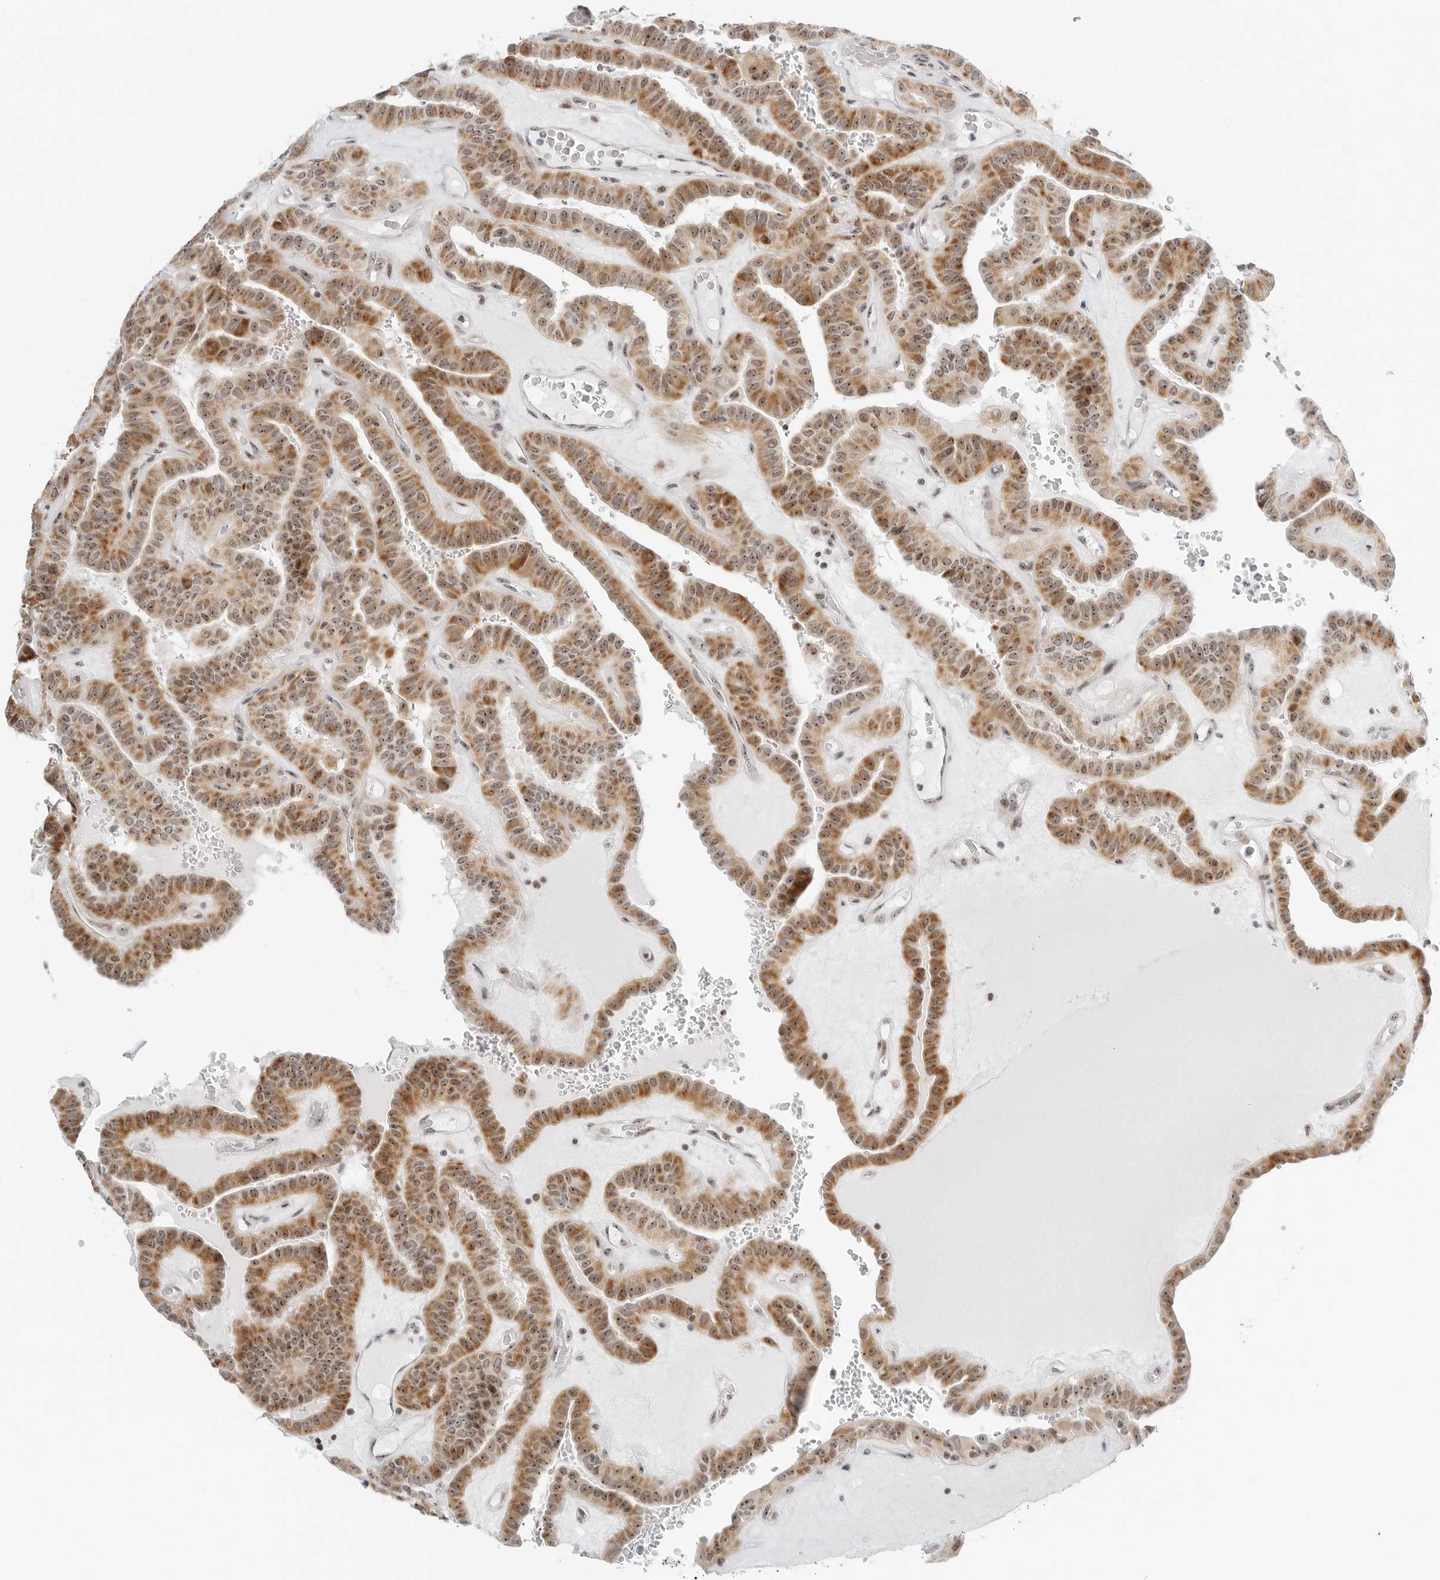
{"staining": {"intensity": "moderate", "quantity": ">75%", "location": "cytoplasmic/membranous,nuclear"}, "tissue": "thyroid cancer", "cell_type": "Tumor cells", "image_type": "cancer", "snomed": [{"axis": "morphology", "description": "Papillary adenocarcinoma, NOS"}, {"axis": "topography", "description": "Thyroid gland"}], "caption": "This is a histology image of immunohistochemistry staining of thyroid cancer, which shows moderate positivity in the cytoplasmic/membranous and nuclear of tumor cells.", "gene": "RIMKLA", "patient": {"sex": "male", "age": 77}}